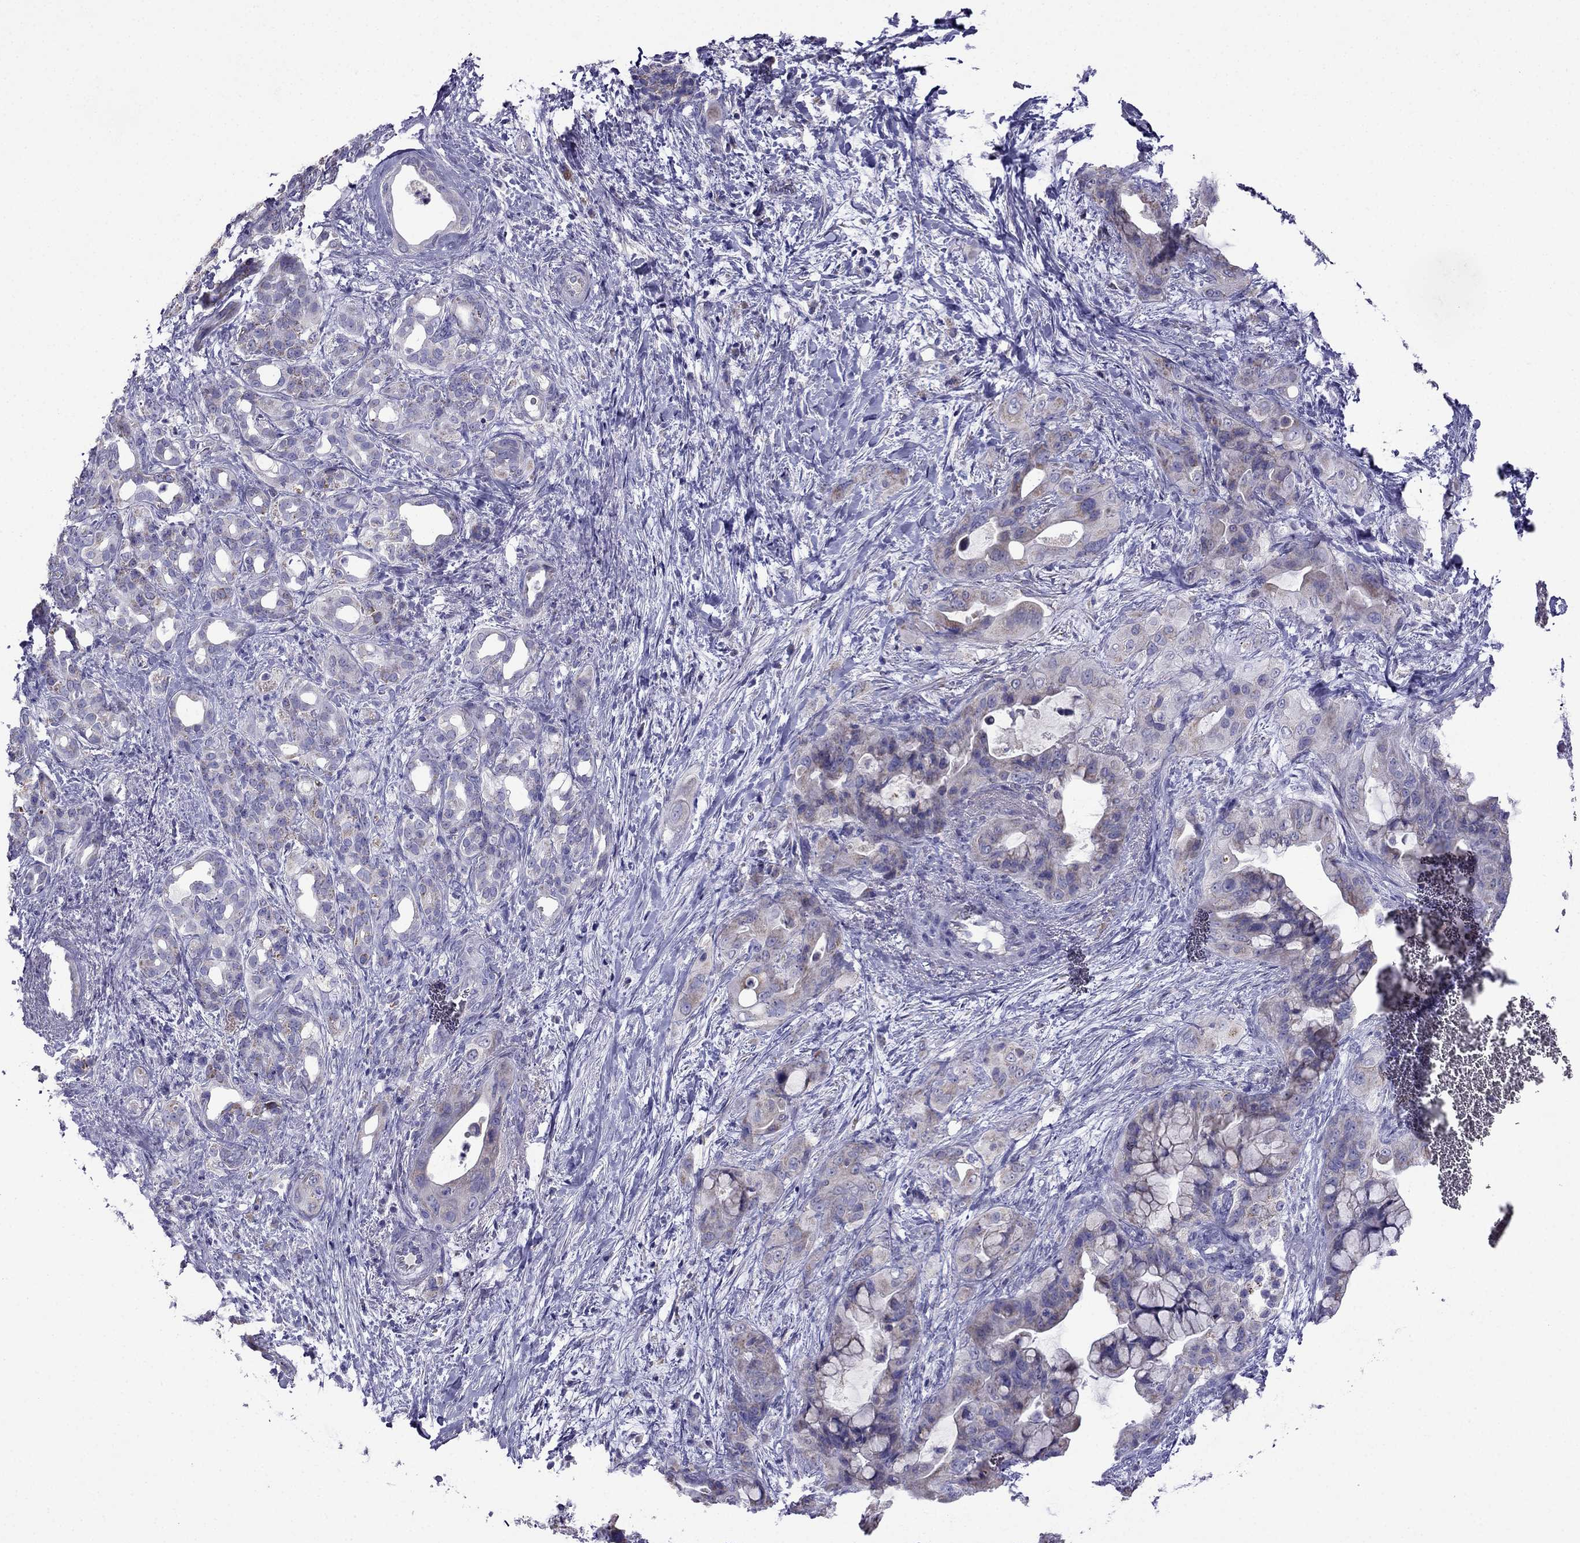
{"staining": {"intensity": "weak", "quantity": "25%-75%", "location": "cytoplasmic/membranous"}, "tissue": "pancreatic cancer", "cell_type": "Tumor cells", "image_type": "cancer", "snomed": [{"axis": "morphology", "description": "Adenocarcinoma, NOS"}, {"axis": "topography", "description": "Pancreas"}], "caption": "Immunohistochemical staining of human pancreatic cancer exhibits weak cytoplasmic/membranous protein positivity in about 25%-75% of tumor cells.", "gene": "DSC1", "patient": {"sex": "male", "age": 71}}